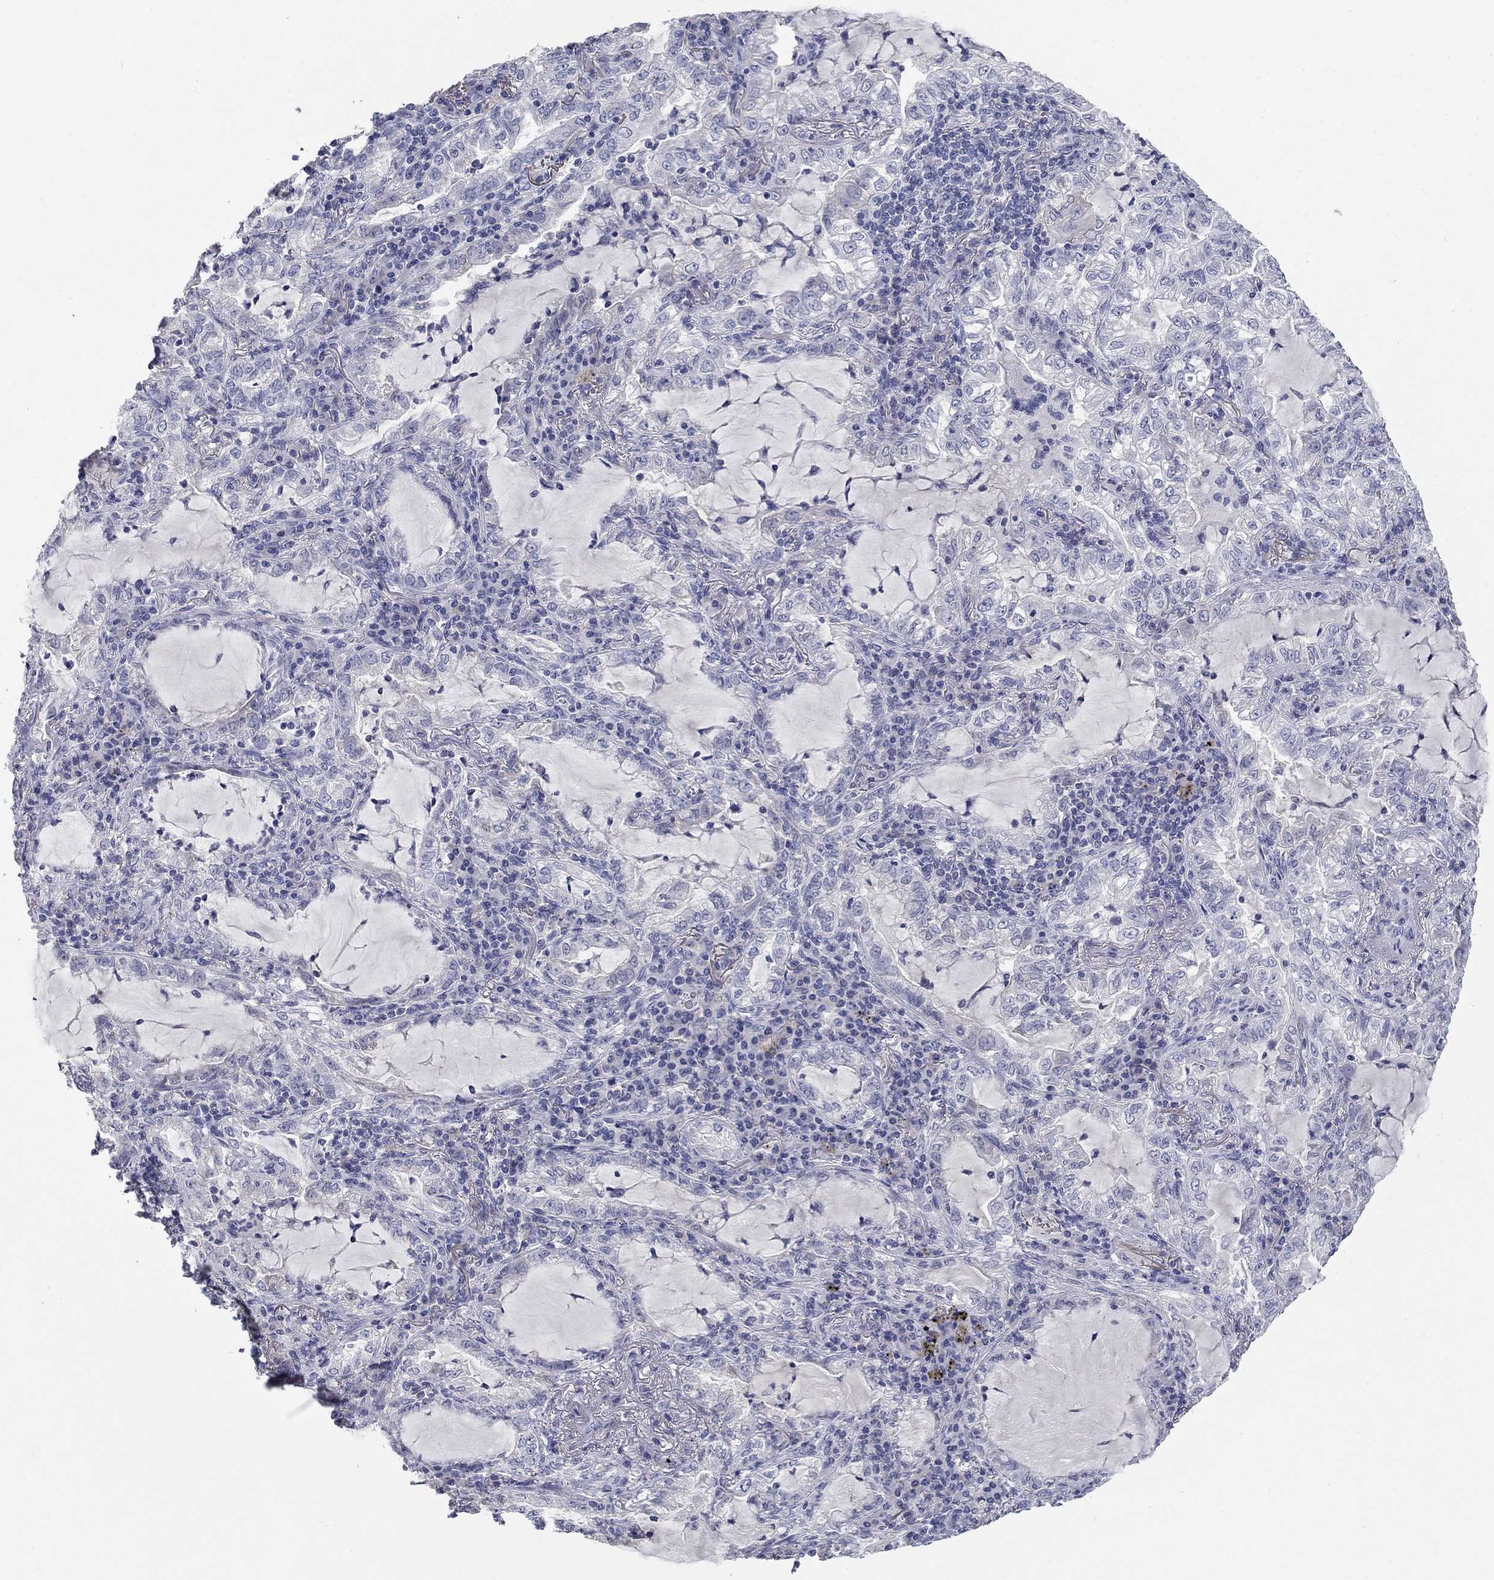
{"staining": {"intensity": "negative", "quantity": "none", "location": "none"}, "tissue": "lung cancer", "cell_type": "Tumor cells", "image_type": "cancer", "snomed": [{"axis": "morphology", "description": "Adenocarcinoma, NOS"}, {"axis": "topography", "description": "Lung"}], "caption": "High power microscopy micrograph of an immunohistochemistry image of lung cancer, revealing no significant expression in tumor cells.", "gene": "PTH1R", "patient": {"sex": "female", "age": 73}}